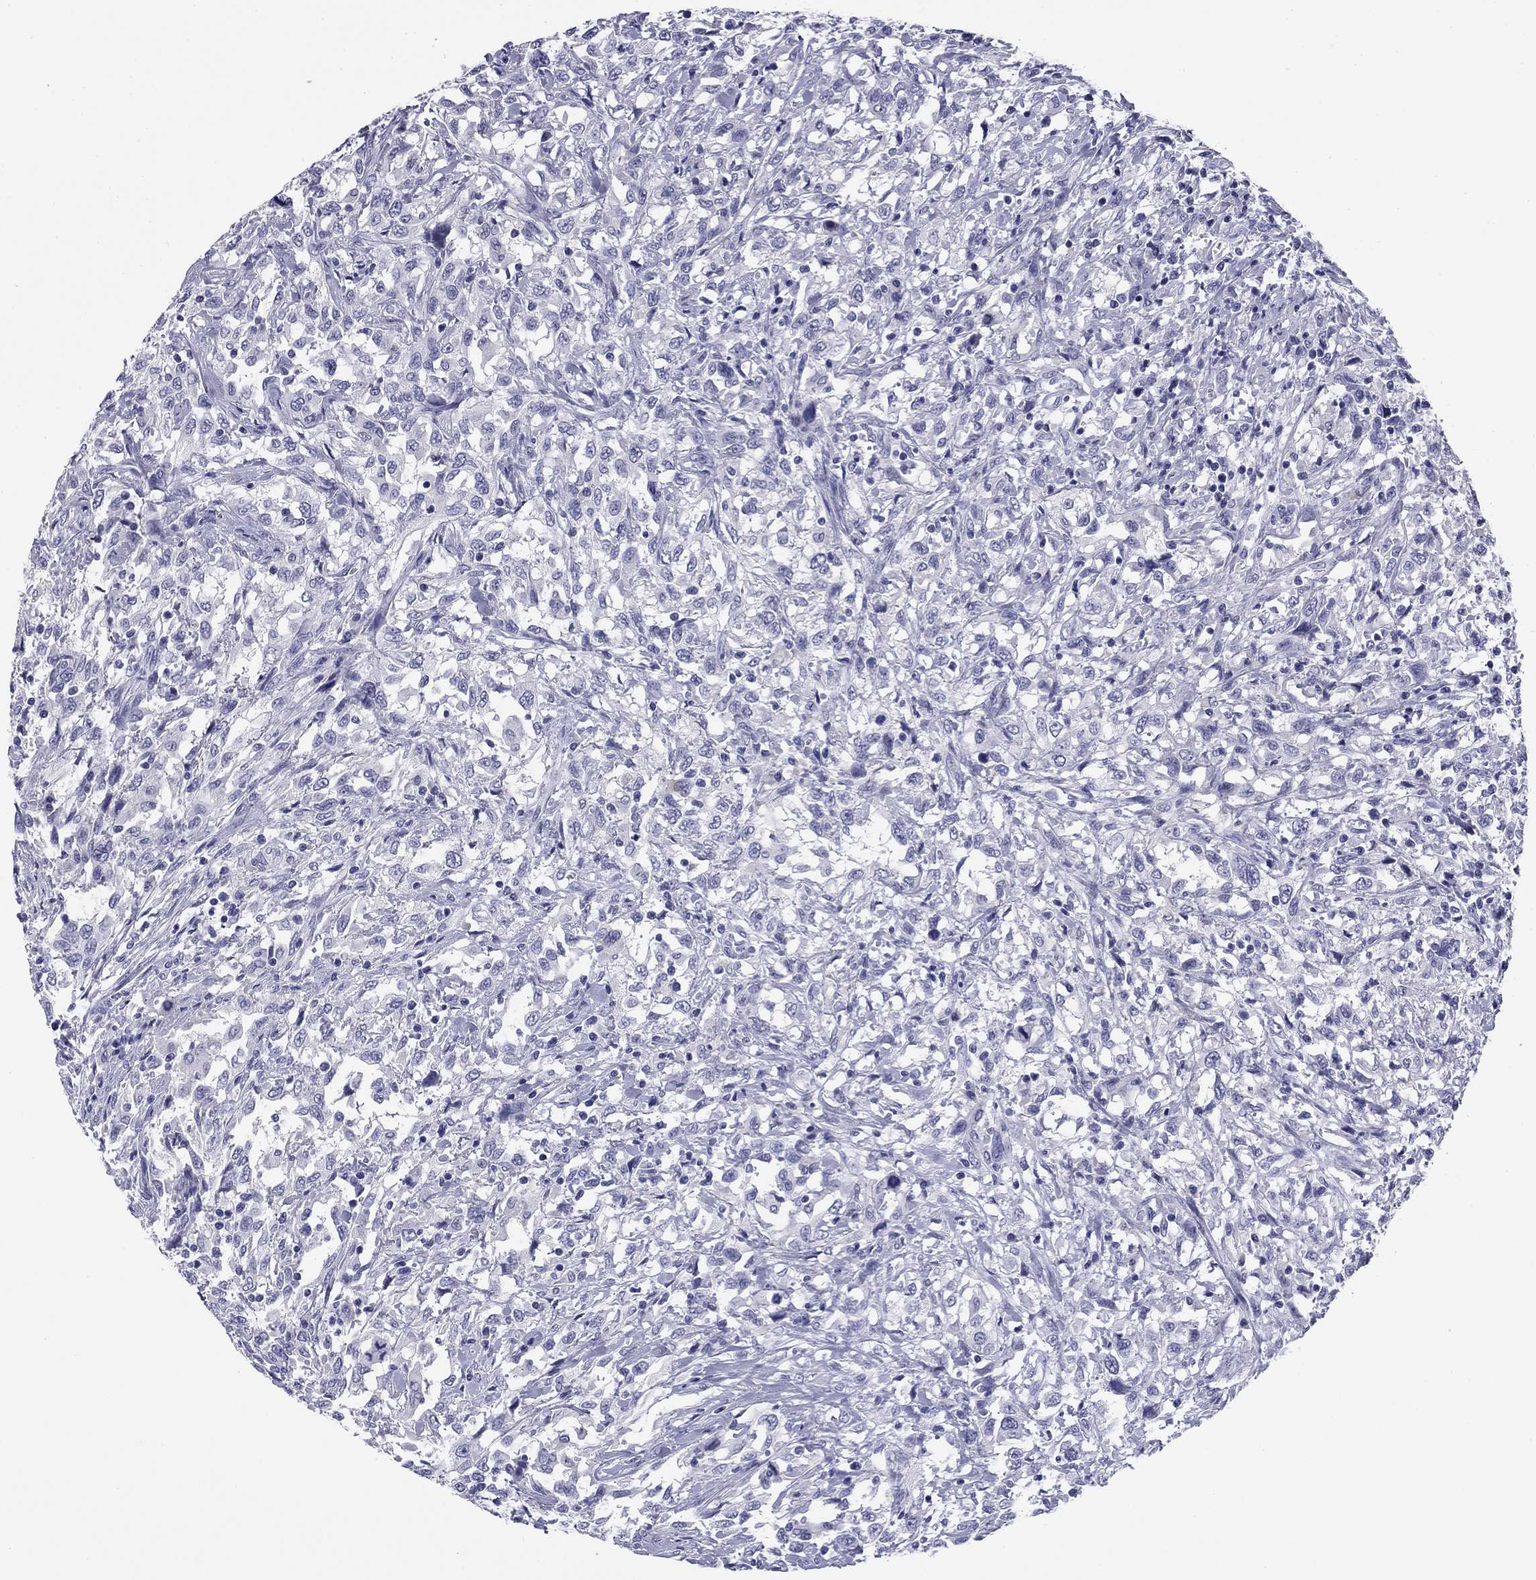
{"staining": {"intensity": "negative", "quantity": "none", "location": "none"}, "tissue": "urothelial cancer", "cell_type": "Tumor cells", "image_type": "cancer", "snomed": [{"axis": "morphology", "description": "Urothelial carcinoma, NOS"}, {"axis": "morphology", "description": "Urothelial carcinoma, High grade"}, {"axis": "topography", "description": "Urinary bladder"}], "caption": "High power microscopy micrograph of an IHC photomicrograph of urothelial cancer, revealing no significant expression in tumor cells.", "gene": "ABCC2", "patient": {"sex": "female", "age": 64}}